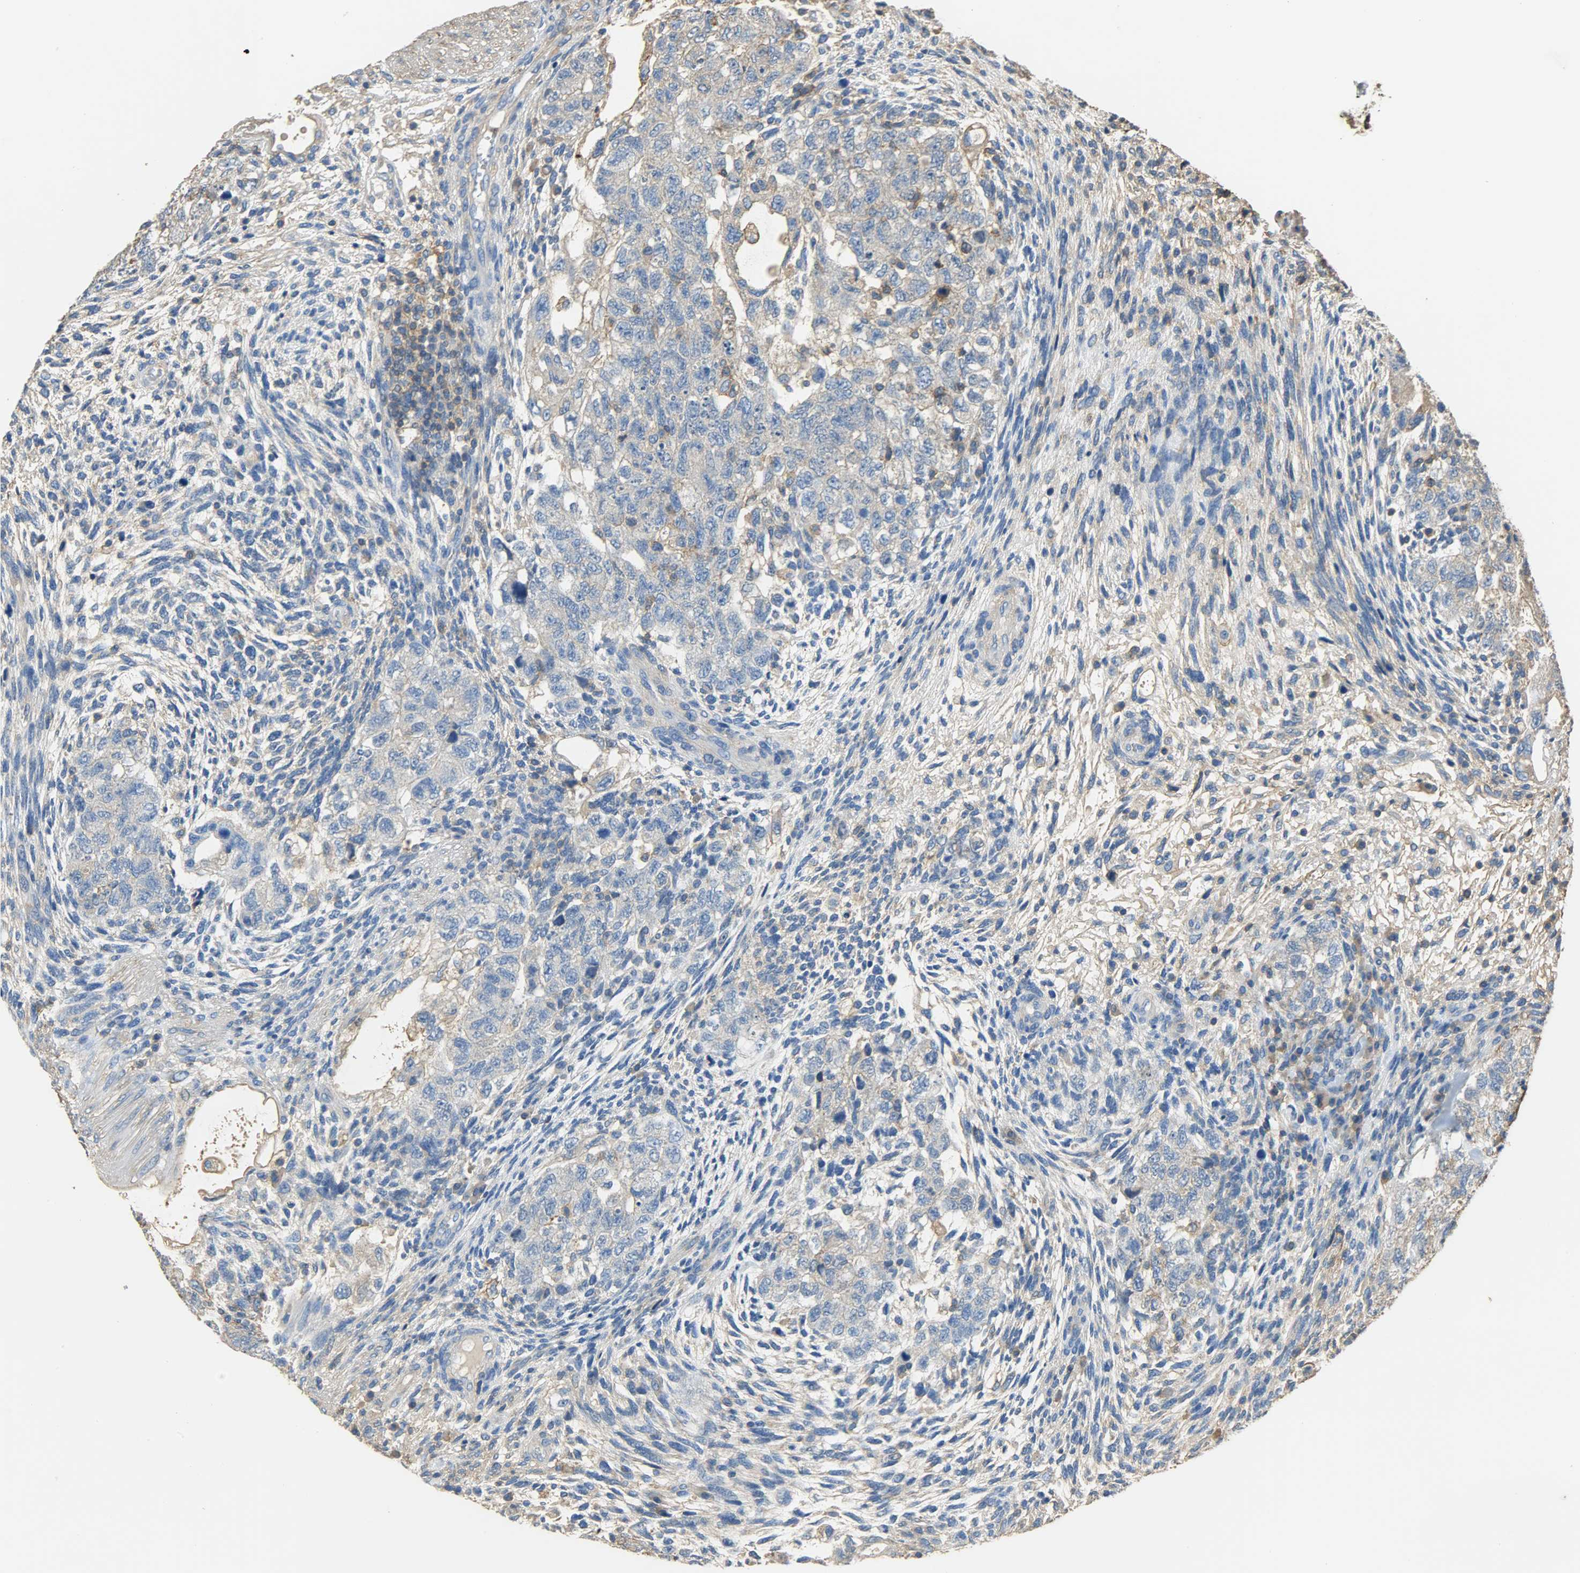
{"staining": {"intensity": "negative", "quantity": "none", "location": "none"}, "tissue": "testis cancer", "cell_type": "Tumor cells", "image_type": "cancer", "snomed": [{"axis": "morphology", "description": "Normal tissue, NOS"}, {"axis": "morphology", "description": "Carcinoma, Embryonal, NOS"}, {"axis": "topography", "description": "Testis"}], "caption": "Immunohistochemistry histopathology image of neoplastic tissue: human testis embryonal carcinoma stained with DAB shows no significant protein expression in tumor cells.", "gene": "ANXA6", "patient": {"sex": "male", "age": 36}}